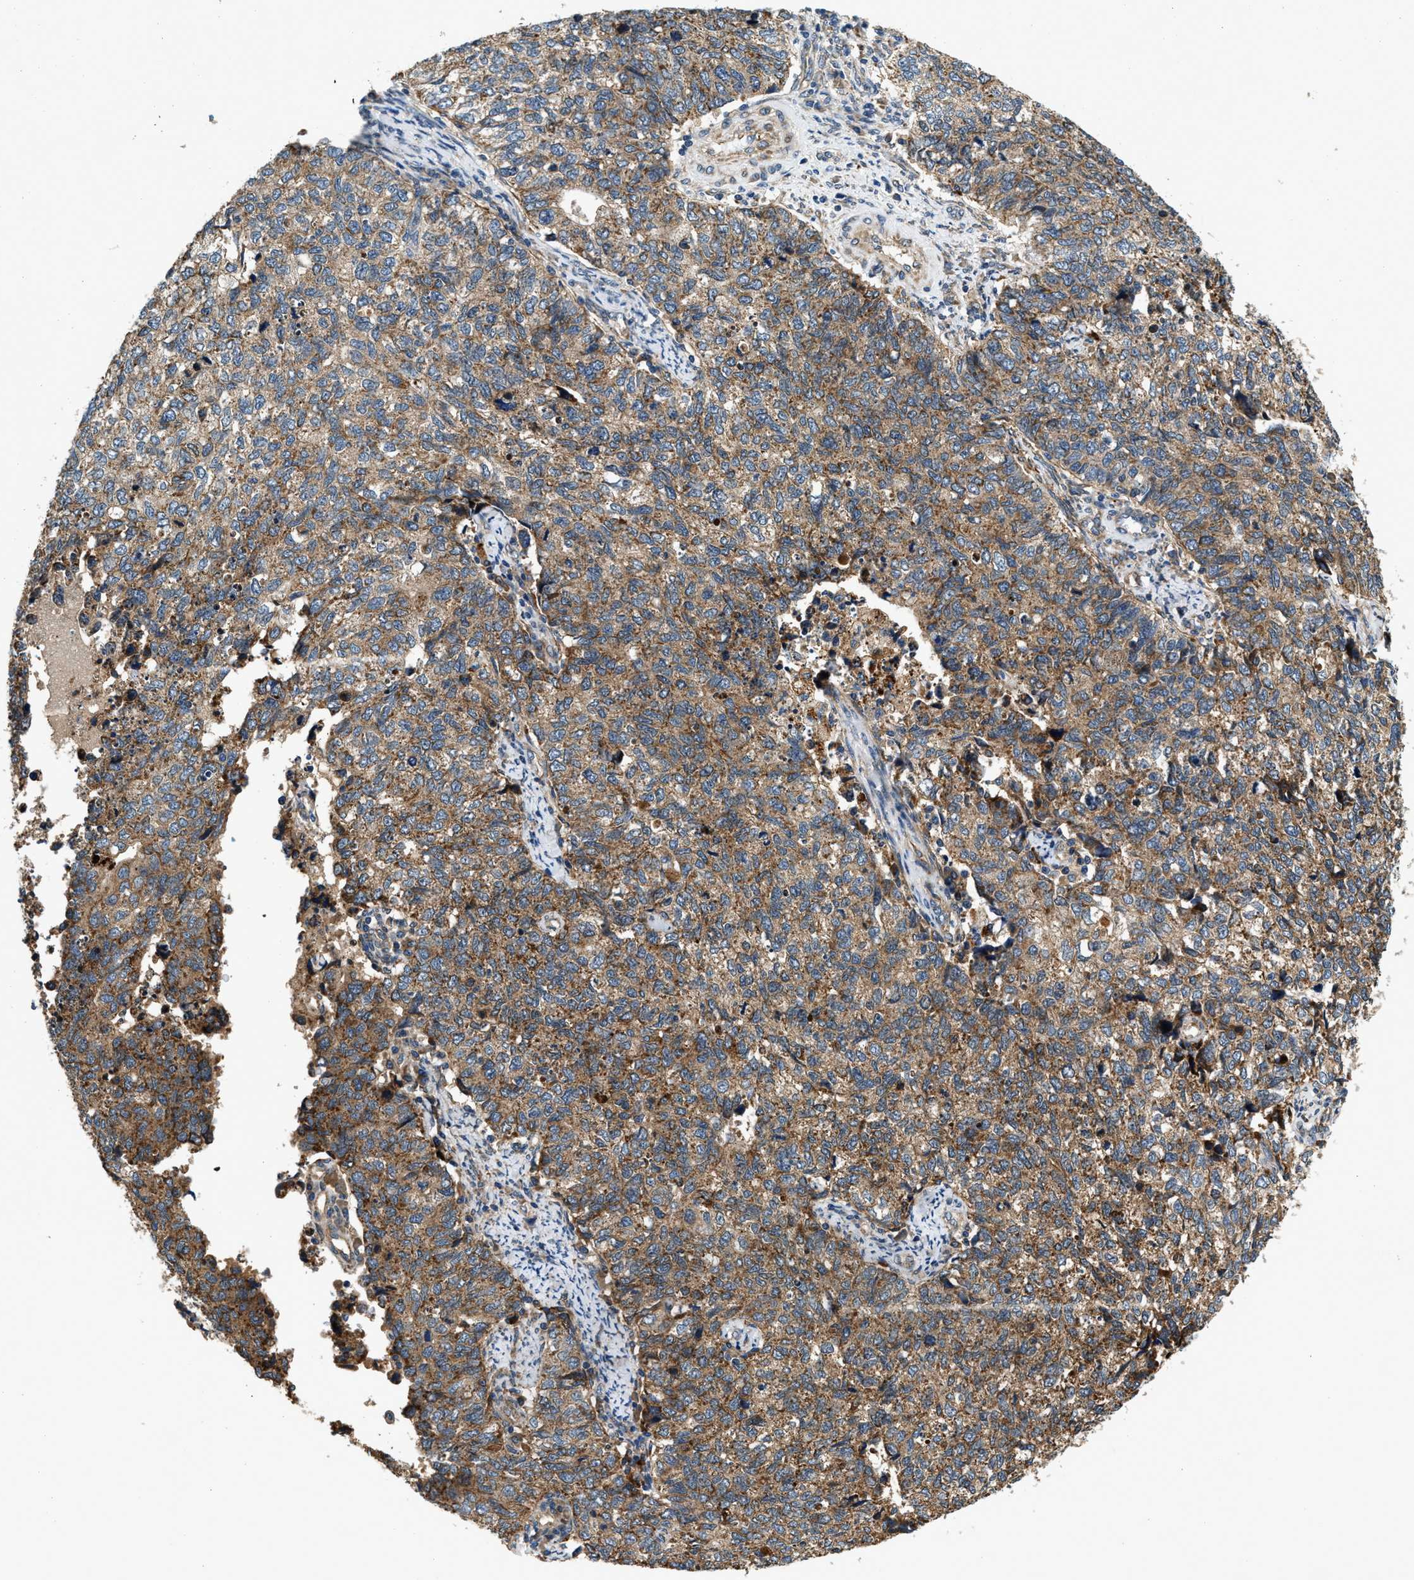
{"staining": {"intensity": "moderate", "quantity": ">75%", "location": "cytoplasmic/membranous"}, "tissue": "cervical cancer", "cell_type": "Tumor cells", "image_type": "cancer", "snomed": [{"axis": "morphology", "description": "Squamous cell carcinoma, NOS"}, {"axis": "topography", "description": "Cervix"}], "caption": "Protein staining exhibits moderate cytoplasmic/membranous staining in approximately >75% of tumor cells in squamous cell carcinoma (cervical).", "gene": "DUSP10", "patient": {"sex": "female", "age": 63}}